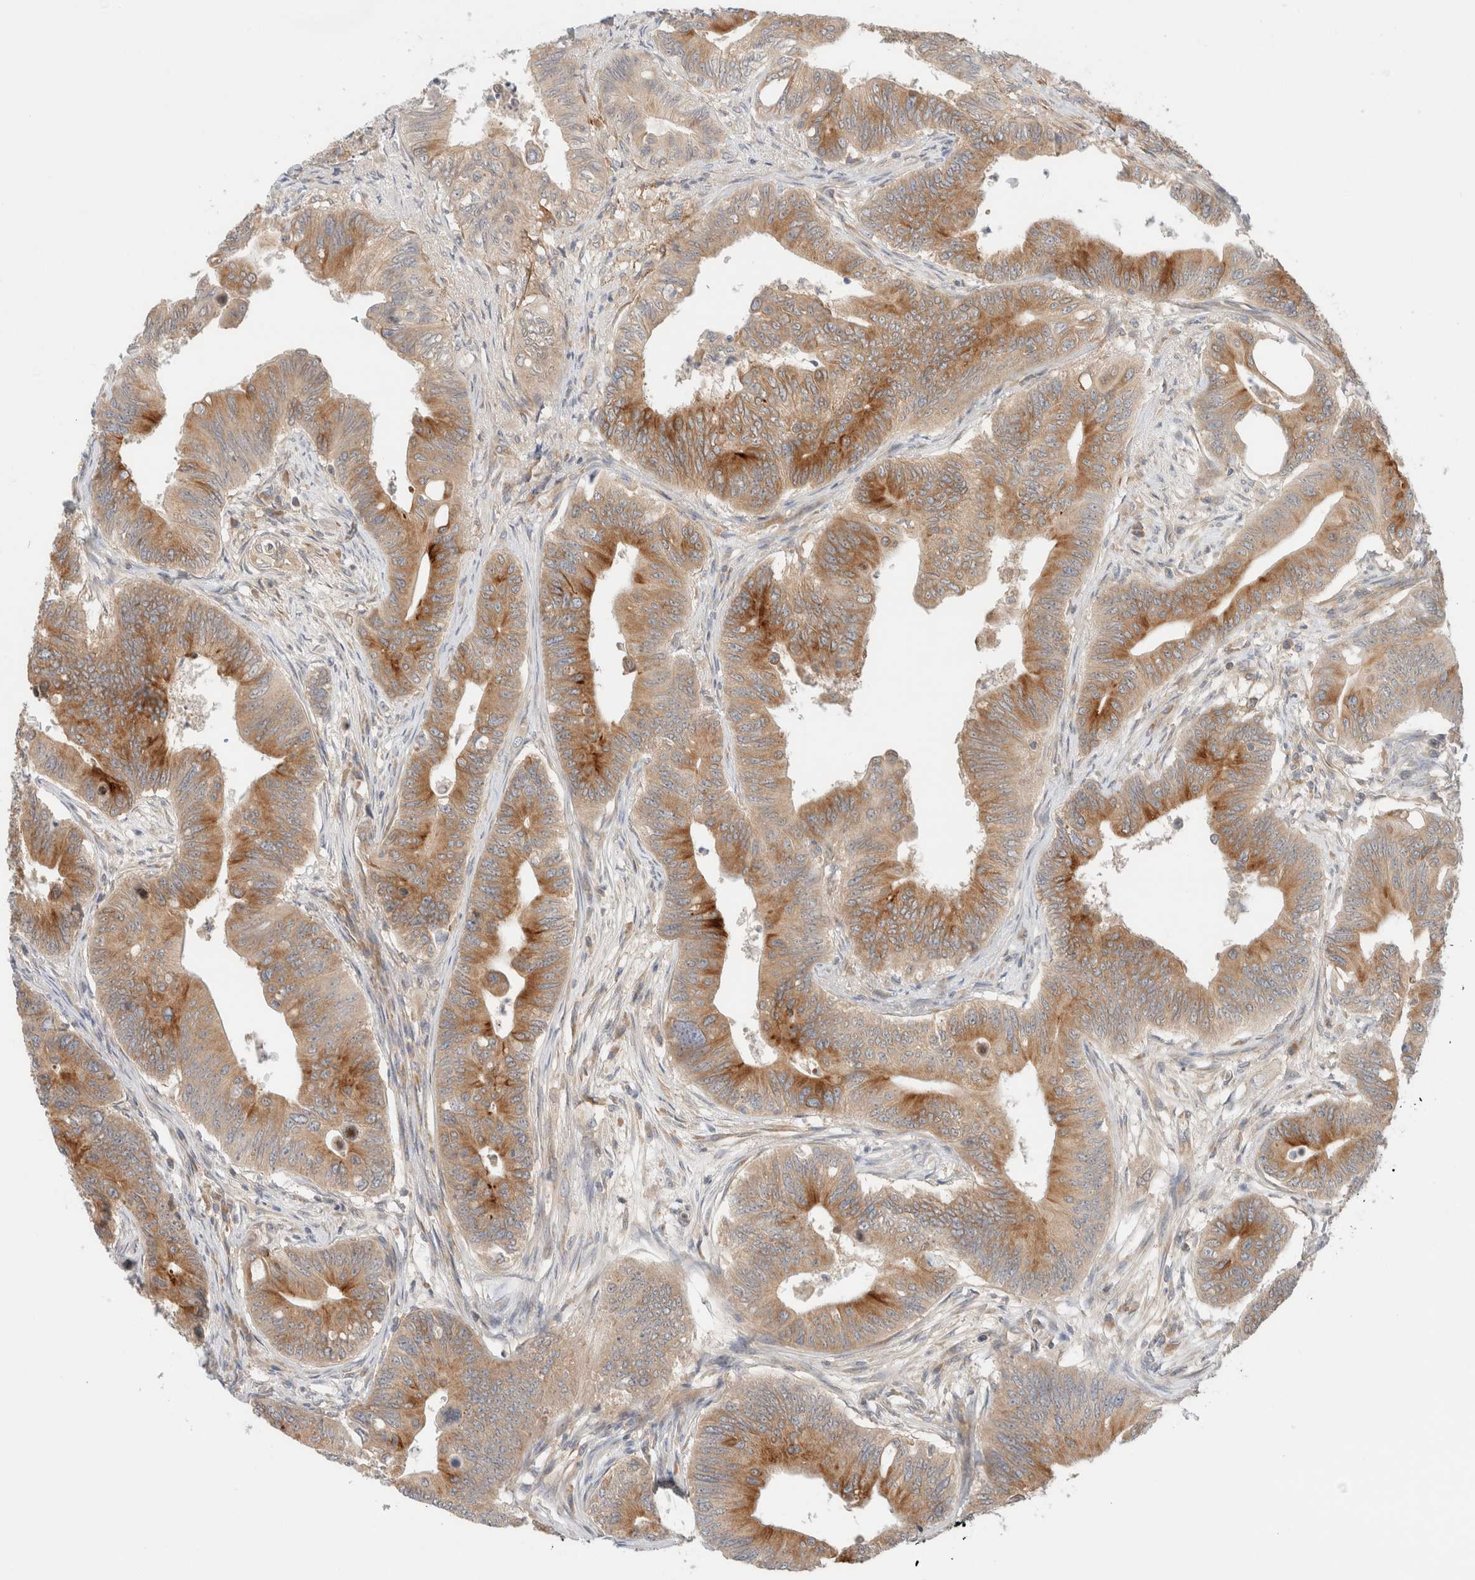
{"staining": {"intensity": "moderate", "quantity": ">75%", "location": "cytoplasmic/membranous"}, "tissue": "colorectal cancer", "cell_type": "Tumor cells", "image_type": "cancer", "snomed": [{"axis": "morphology", "description": "Adenoma, NOS"}, {"axis": "morphology", "description": "Adenocarcinoma, NOS"}, {"axis": "topography", "description": "Colon"}], "caption": "Immunohistochemistry (IHC) staining of colorectal cancer, which displays medium levels of moderate cytoplasmic/membranous staining in approximately >75% of tumor cells indicating moderate cytoplasmic/membranous protein positivity. The staining was performed using DAB (brown) for protein detection and nuclei were counterstained in hematoxylin (blue).", "gene": "MARK3", "patient": {"sex": "male", "age": 79}}